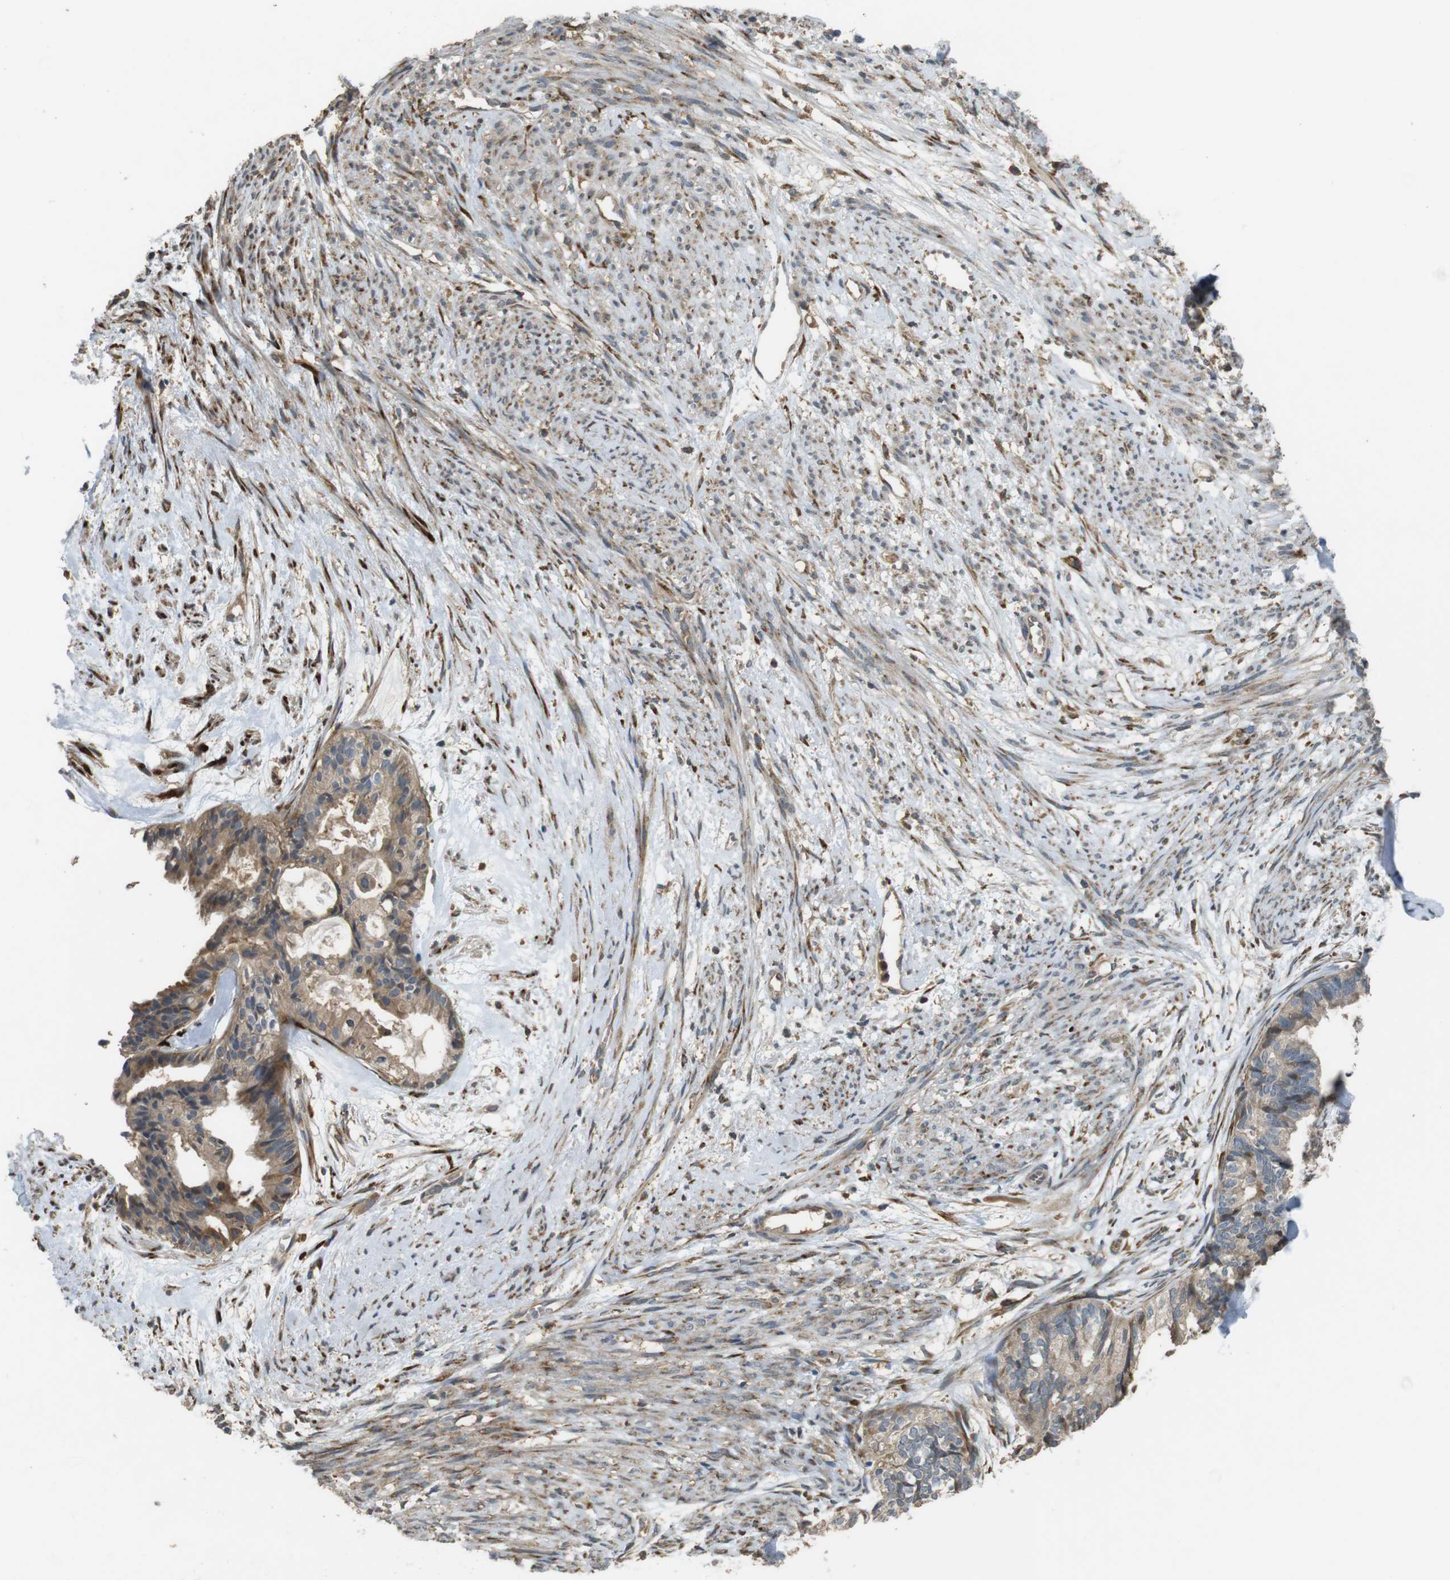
{"staining": {"intensity": "weak", "quantity": ">75%", "location": "cytoplasmic/membranous"}, "tissue": "cervical cancer", "cell_type": "Tumor cells", "image_type": "cancer", "snomed": [{"axis": "morphology", "description": "Normal tissue, NOS"}, {"axis": "morphology", "description": "Adenocarcinoma, NOS"}, {"axis": "topography", "description": "Cervix"}, {"axis": "topography", "description": "Endometrium"}], "caption": "Tumor cells reveal low levels of weak cytoplasmic/membranous staining in approximately >75% of cells in cervical cancer.", "gene": "ARHGAP24", "patient": {"sex": "female", "age": 86}}